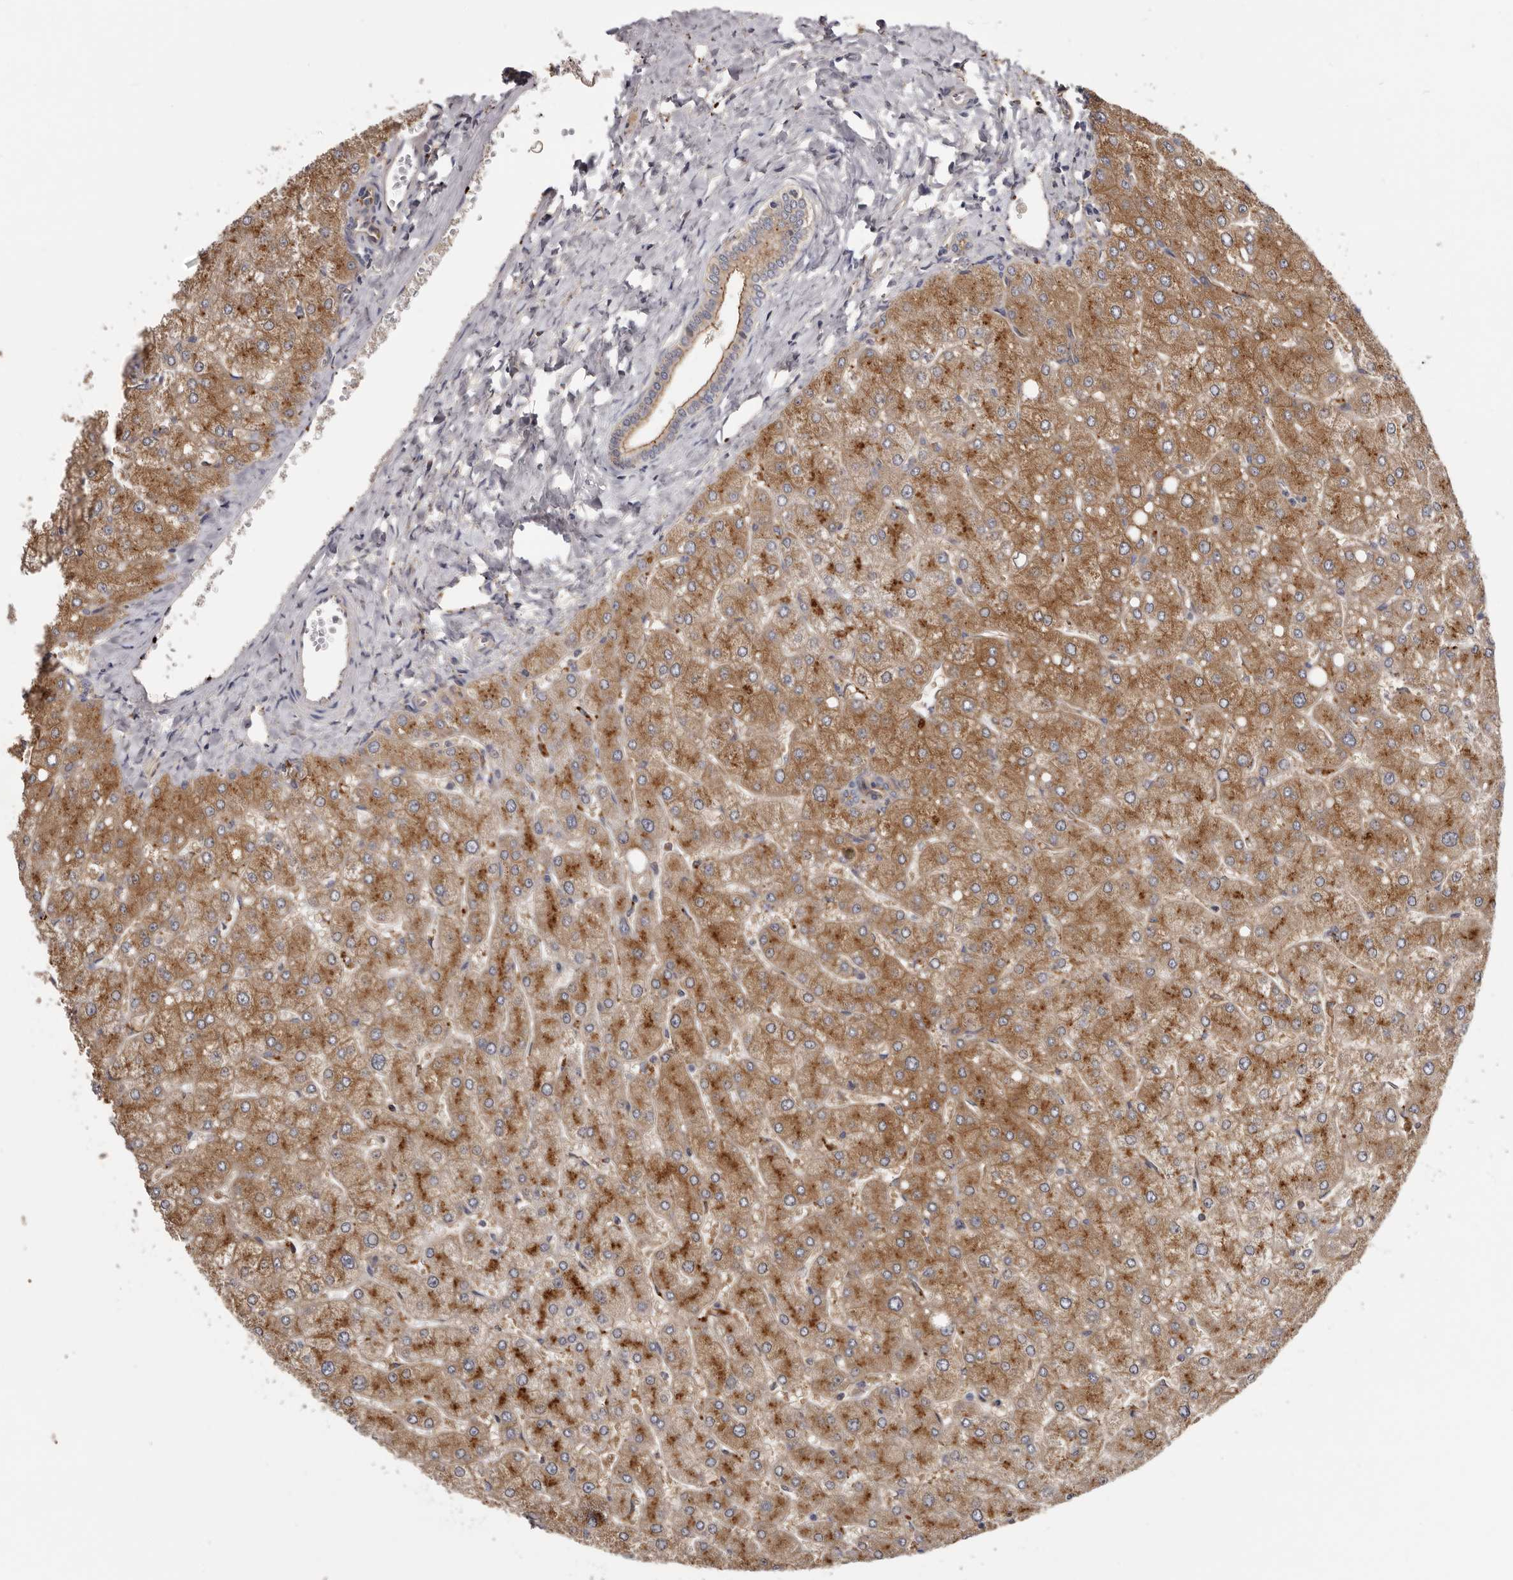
{"staining": {"intensity": "moderate", "quantity": "25%-75%", "location": "cytoplasmic/membranous"}, "tissue": "liver", "cell_type": "Cholangiocytes", "image_type": "normal", "snomed": [{"axis": "morphology", "description": "Normal tissue, NOS"}, {"axis": "topography", "description": "Liver"}], "caption": "Moderate cytoplasmic/membranous protein expression is identified in about 25%-75% of cholangiocytes in liver.", "gene": "INKA2", "patient": {"sex": "male", "age": 55}}